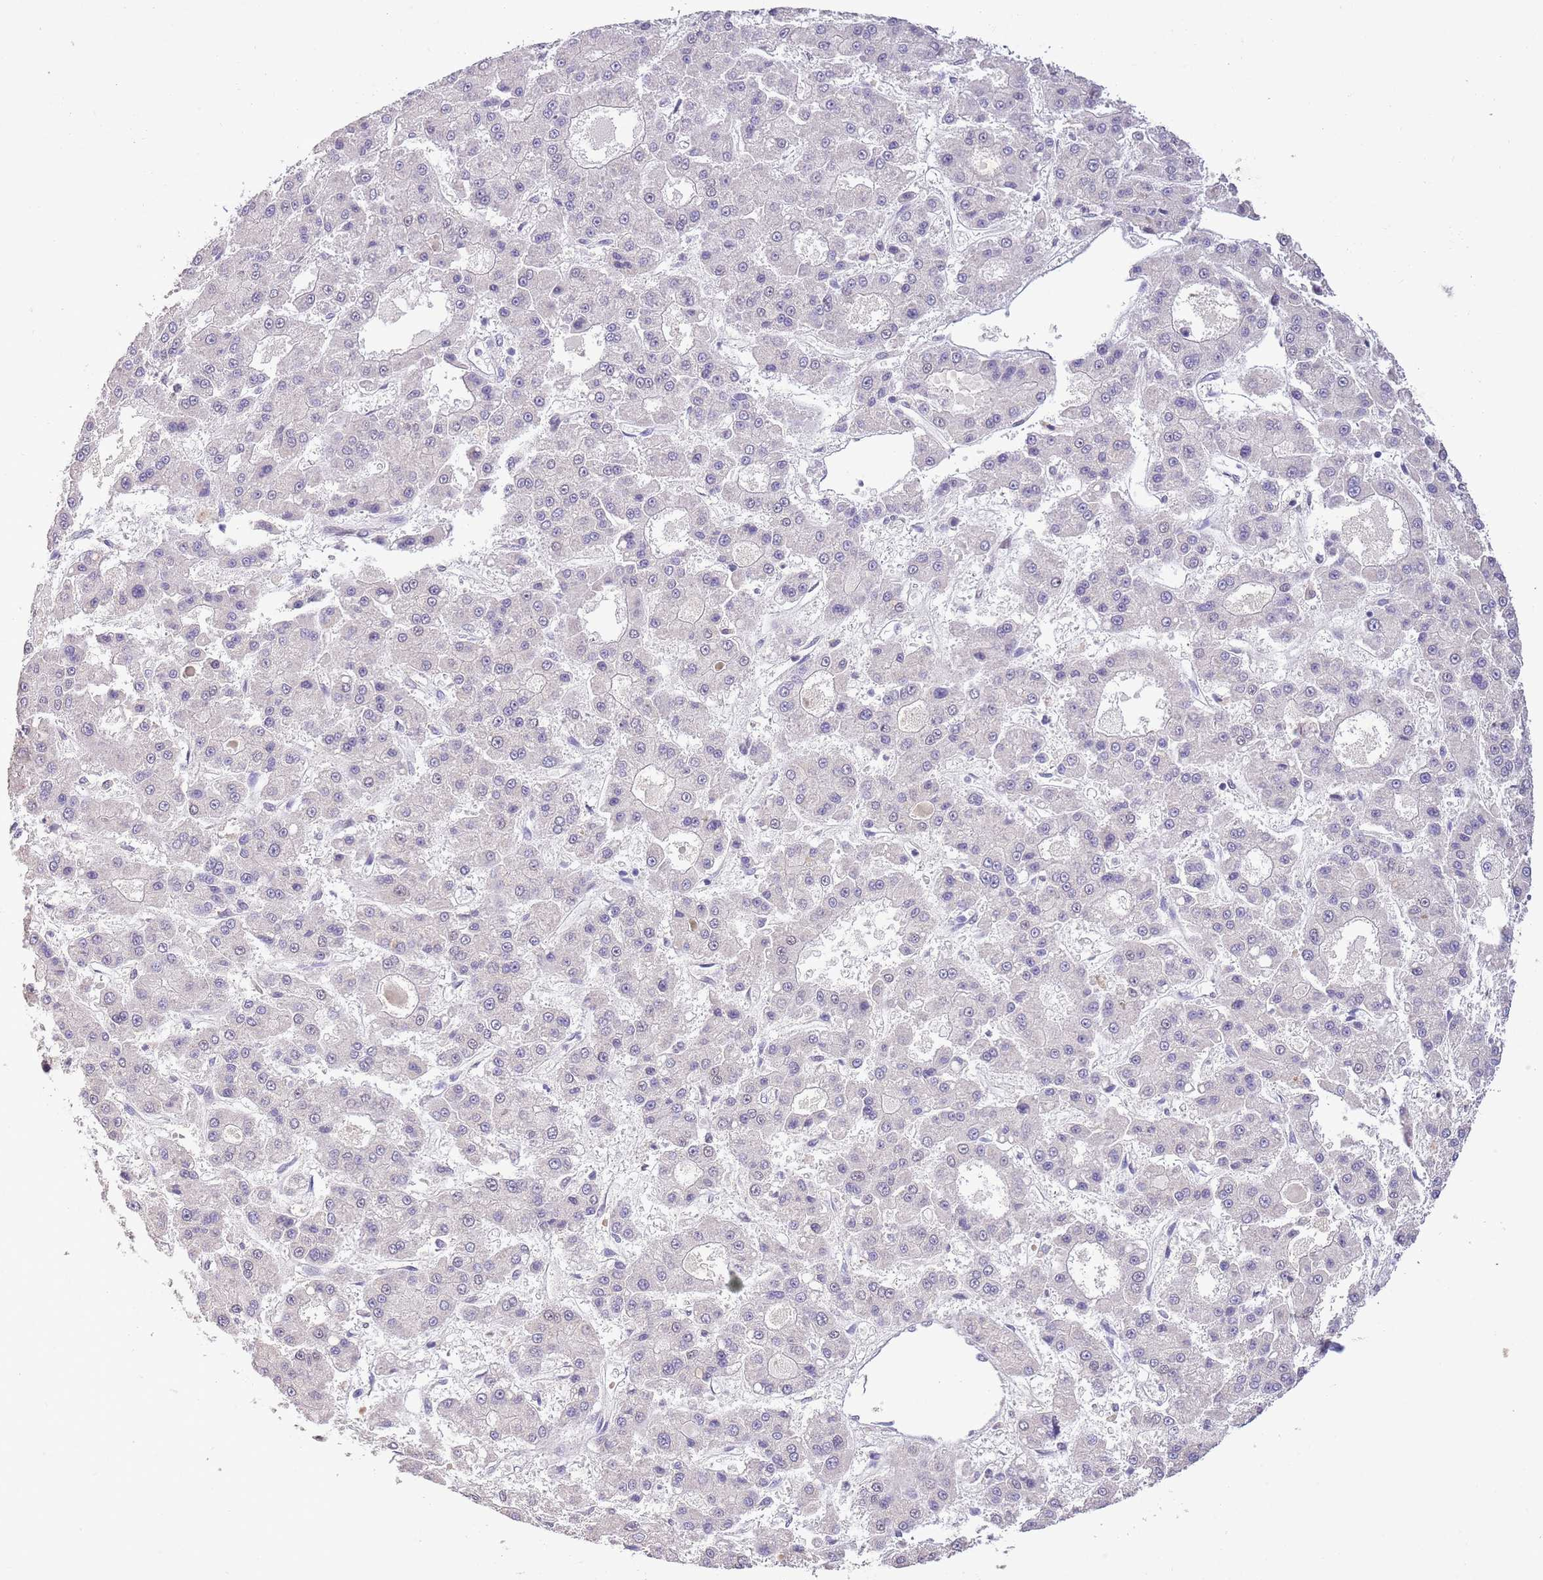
{"staining": {"intensity": "negative", "quantity": "none", "location": "none"}, "tissue": "liver cancer", "cell_type": "Tumor cells", "image_type": "cancer", "snomed": [{"axis": "morphology", "description": "Carcinoma, Hepatocellular, NOS"}, {"axis": "topography", "description": "Liver"}], "caption": "Tumor cells show no significant expression in liver cancer.", "gene": "ZNF658", "patient": {"sex": "male", "age": 70}}